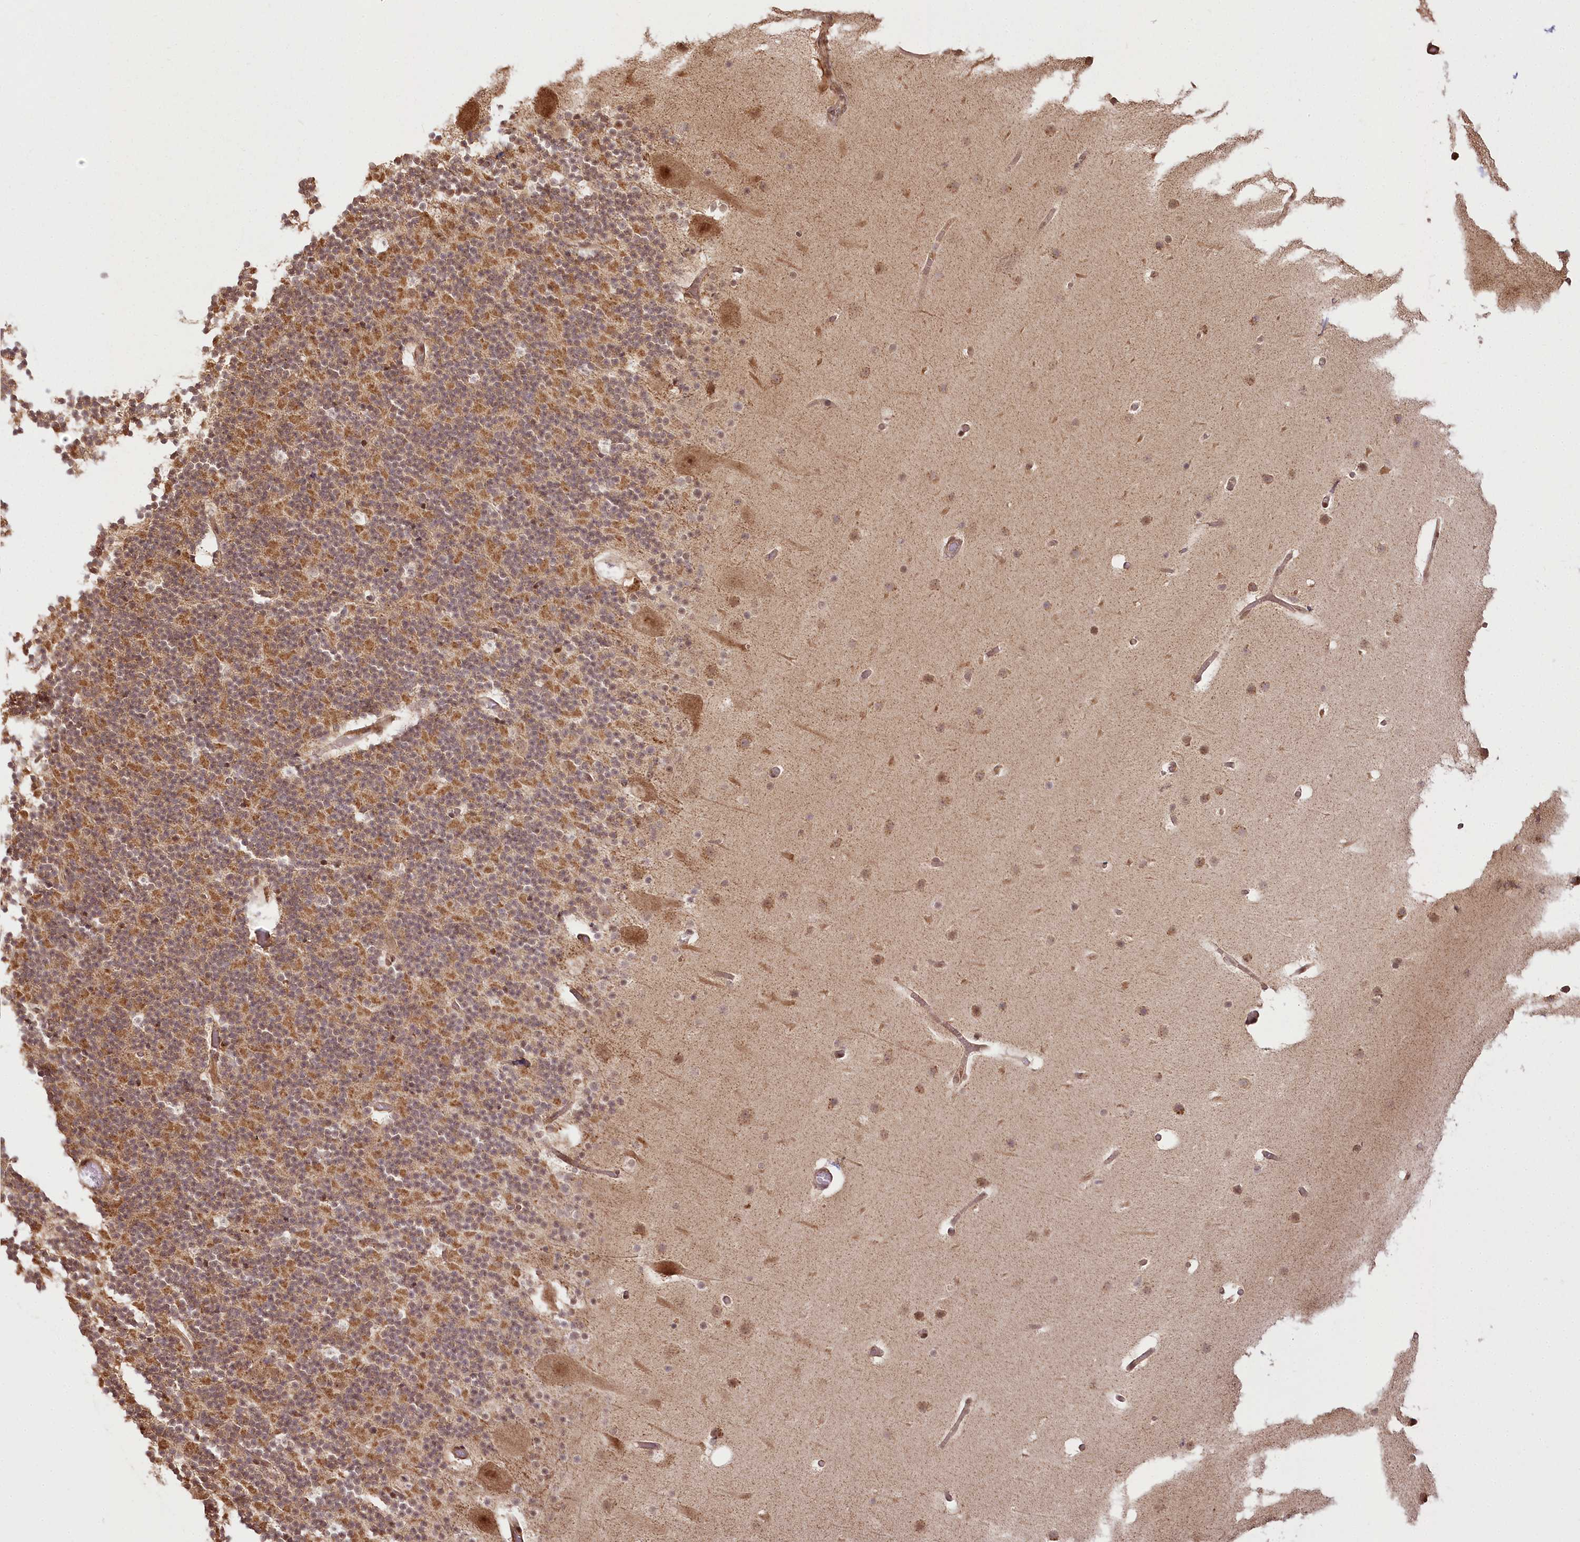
{"staining": {"intensity": "moderate", "quantity": "25%-75%", "location": "cytoplasmic/membranous"}, "tissue": "cerebellum", "cell_type": "Cells in granular layer", "image_type": "normal", "snomed": [{"axis": "morphology", "description": "Normal tissue, NOS"}, {"axis": "topography", "description": "Cerebellum"}], "caption": "Protein staining displays moderate cytoplasmic/membranous expression in approximately 25%-75% of cells in granular layer in normal cerebellum. (brown staining indicates protein expression, while blue staining denotes nuclei).", "gene": "R3HDM2", "patient": {"sex": "male", "age": 57}}